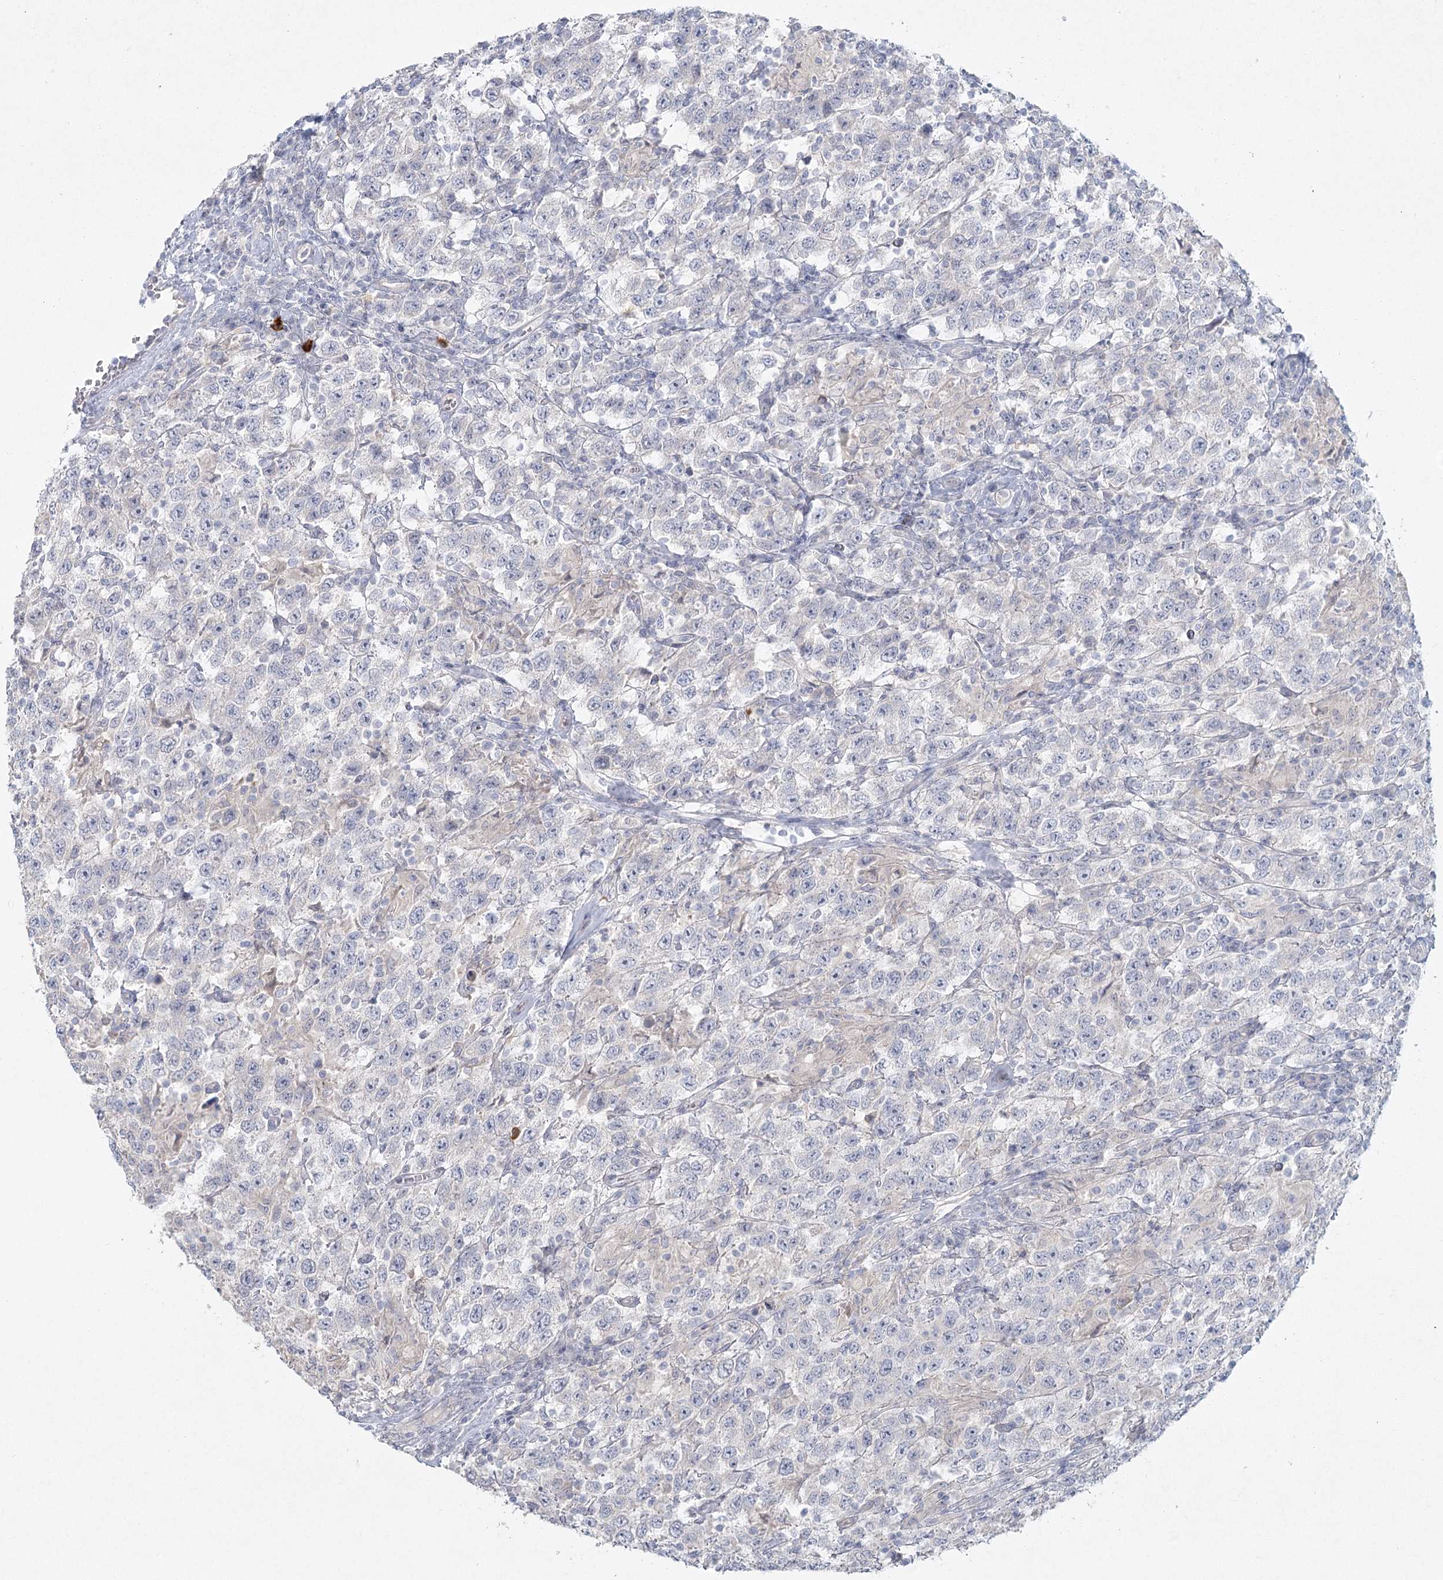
{"staining": {"intensity": "negative", "quantity": "none", "location": "none"}, "tissue": "testis cancer", "cell_type": "Tumor cells", "image_type": "cancer", "snomed": [{"axis": "morphology", "description": "Seminoma, NOS"}, {"axis": "topography", "description": "Testis"}], "caption": "Immunohistochemistry (IHC) of human testis cancer (seminoma) exhibits no positivity in tumor cells.", "gene": "LRP2BP", "patient": {"sex": "male", "age": 41}}